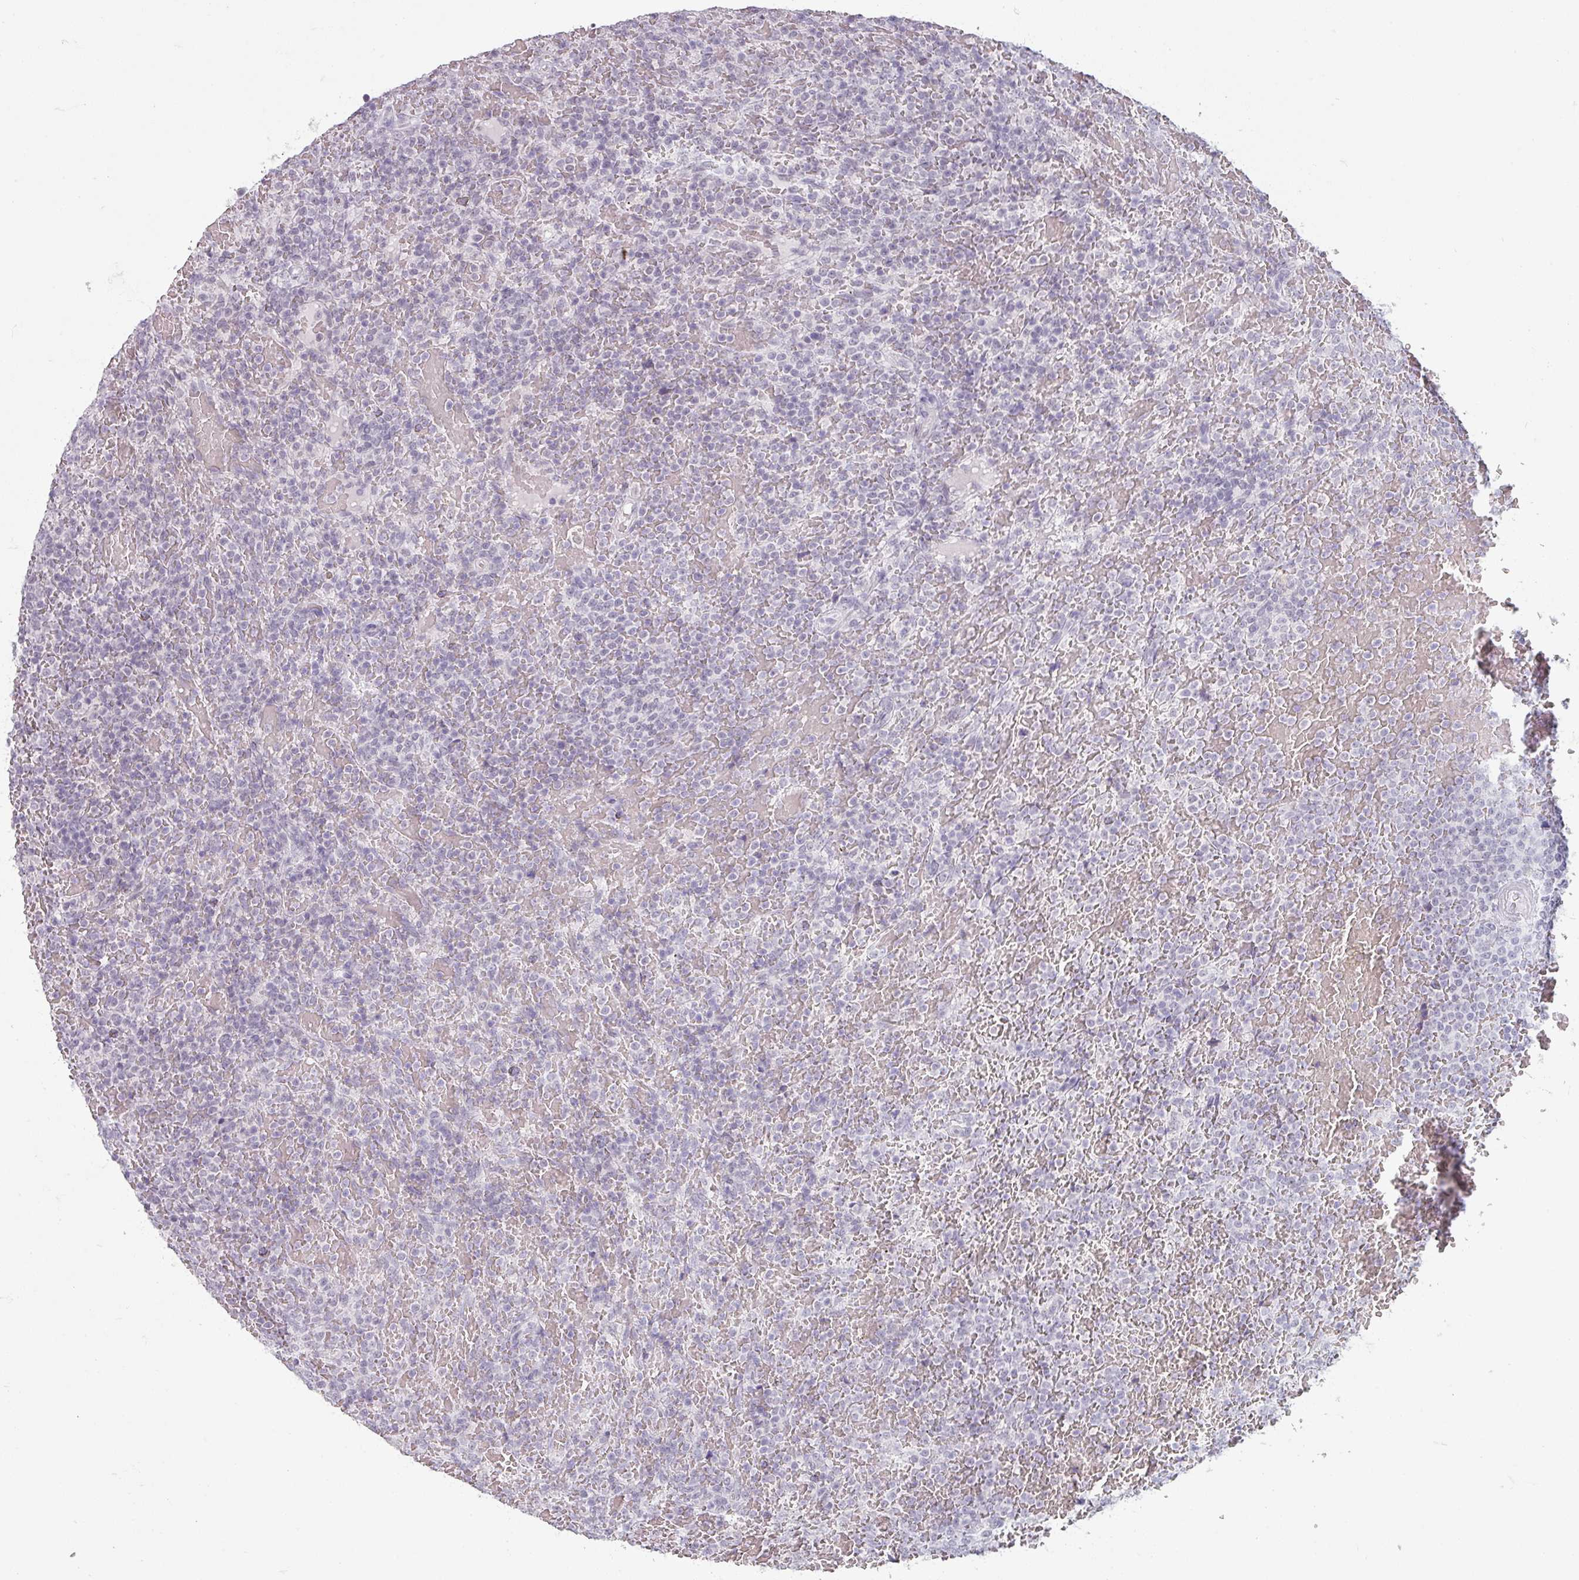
{"staining": {"intensity": "negative", "quantity": "none", "location": "none"}, "tissue": "lymphoma", "cell_type": "Tumor cells", "image_type": "cancer", "snomed": [{"axis": "morphology", "description": "Malignant lymphoma, non-Hodgkin's type, Low grade"}, {"axis": "topography", "description": "Spleen"}], "caption": "Lymphoma was stained to show a protein in brown. There is no significant positivity in tumor cells.", "gene": "SPRR1A", "patient": {"sex": "male", "age": 60}}